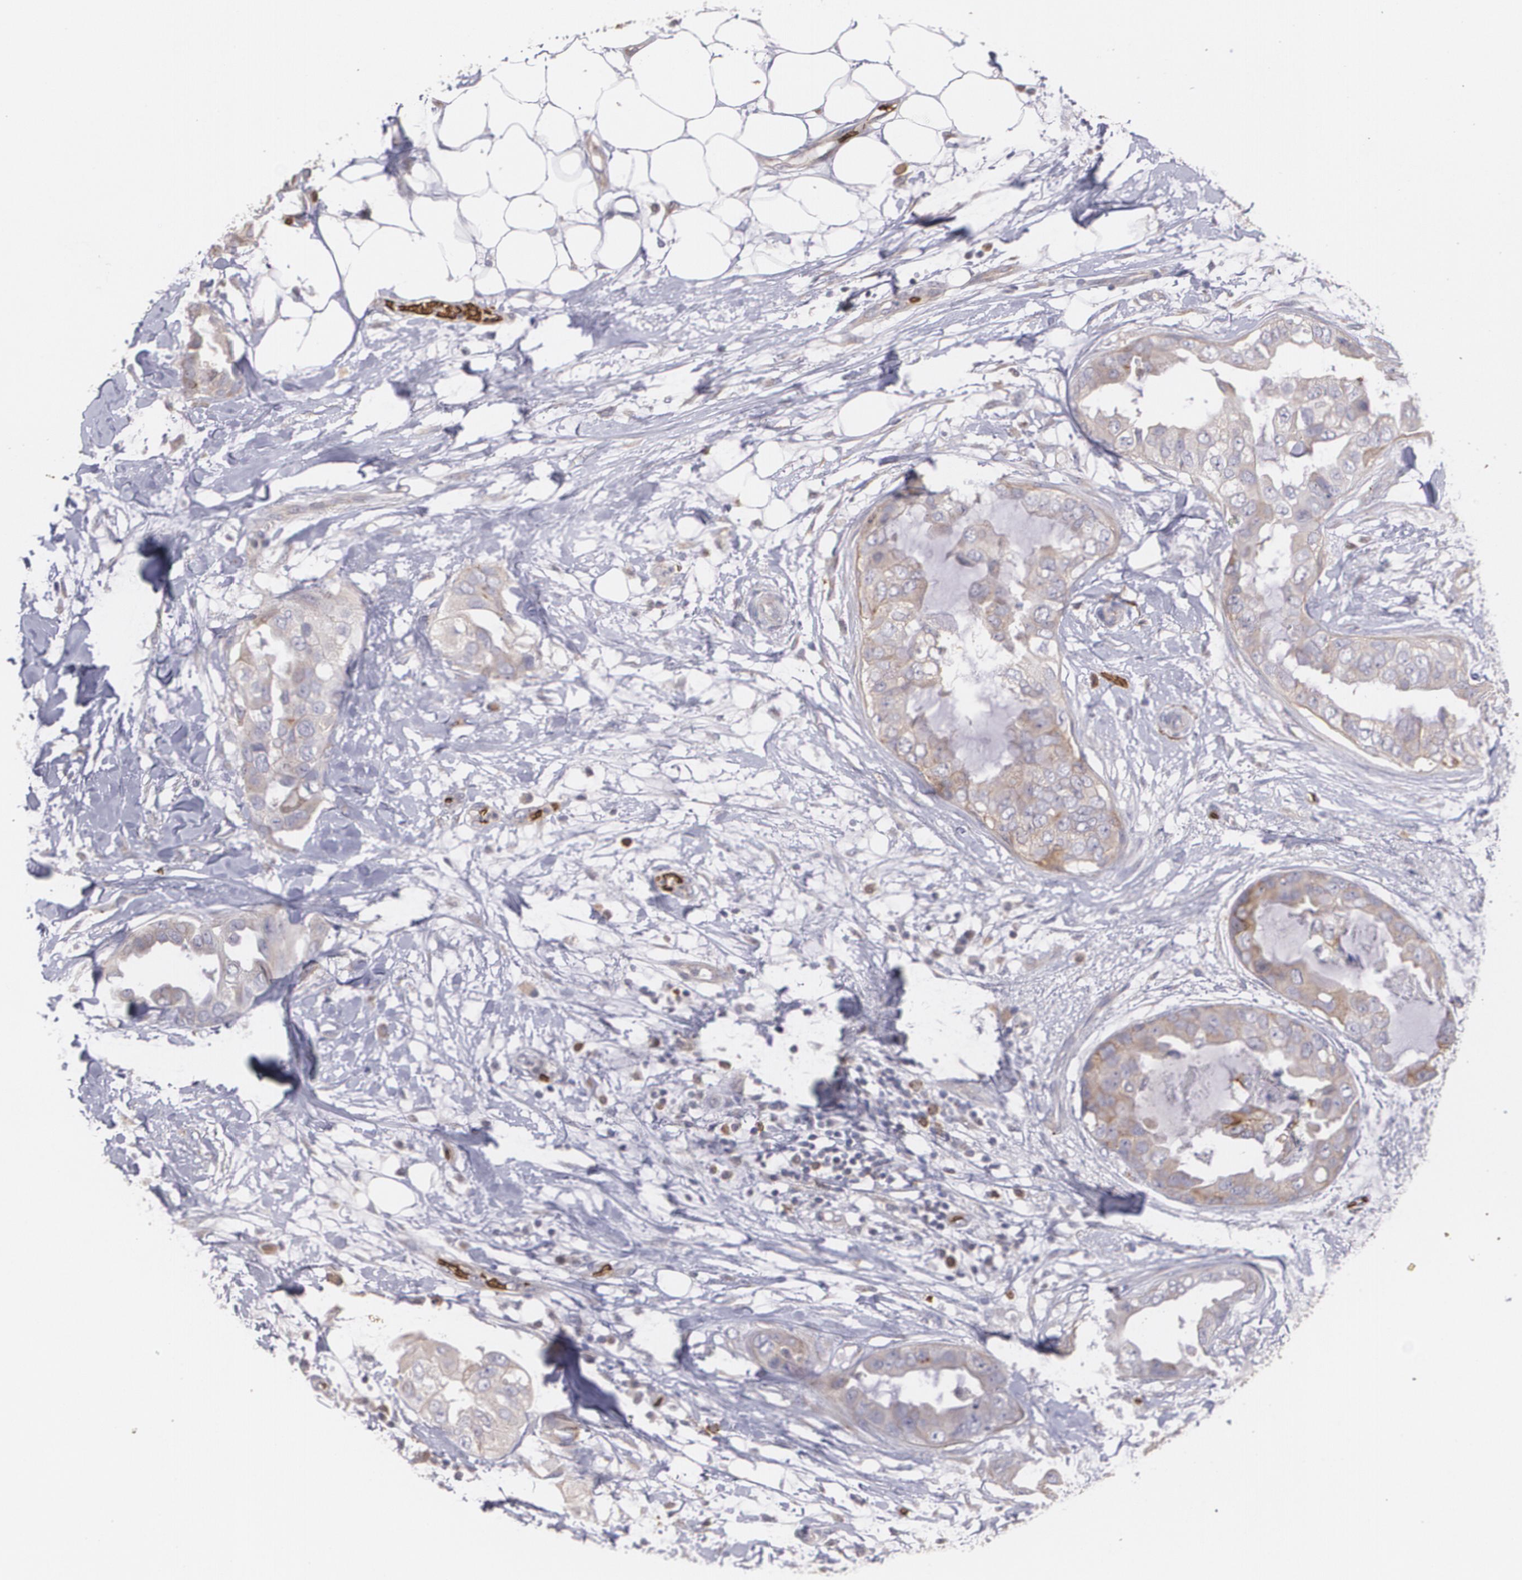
{"staining": {"intensity": "weak", "quantity": ">75%", "location": "cytoplasmic/membranous"}, "tissue": "breast cancer", "cell_type": "Tumor cells", "image_type": "cancer", "snomed": [{"axis": "morphology", "description": "Duct carcinoma"}, {"axis": "topography", "description": "Breast"}], "caption": "Breast intraductal carcinoma tissue shows weak cytoplasmic/membranous staining in approximately >75% of tumor cells, visualized by immunohistochemistry. The staining is performed using DAB (3,3'-diaminobenzidine) brown chromogen to label protein expression. The nuclei are counter-stained blue using hematoxylin.", "gene": "SLC2A1", "patient": {"sex": "female", "age": 40}}